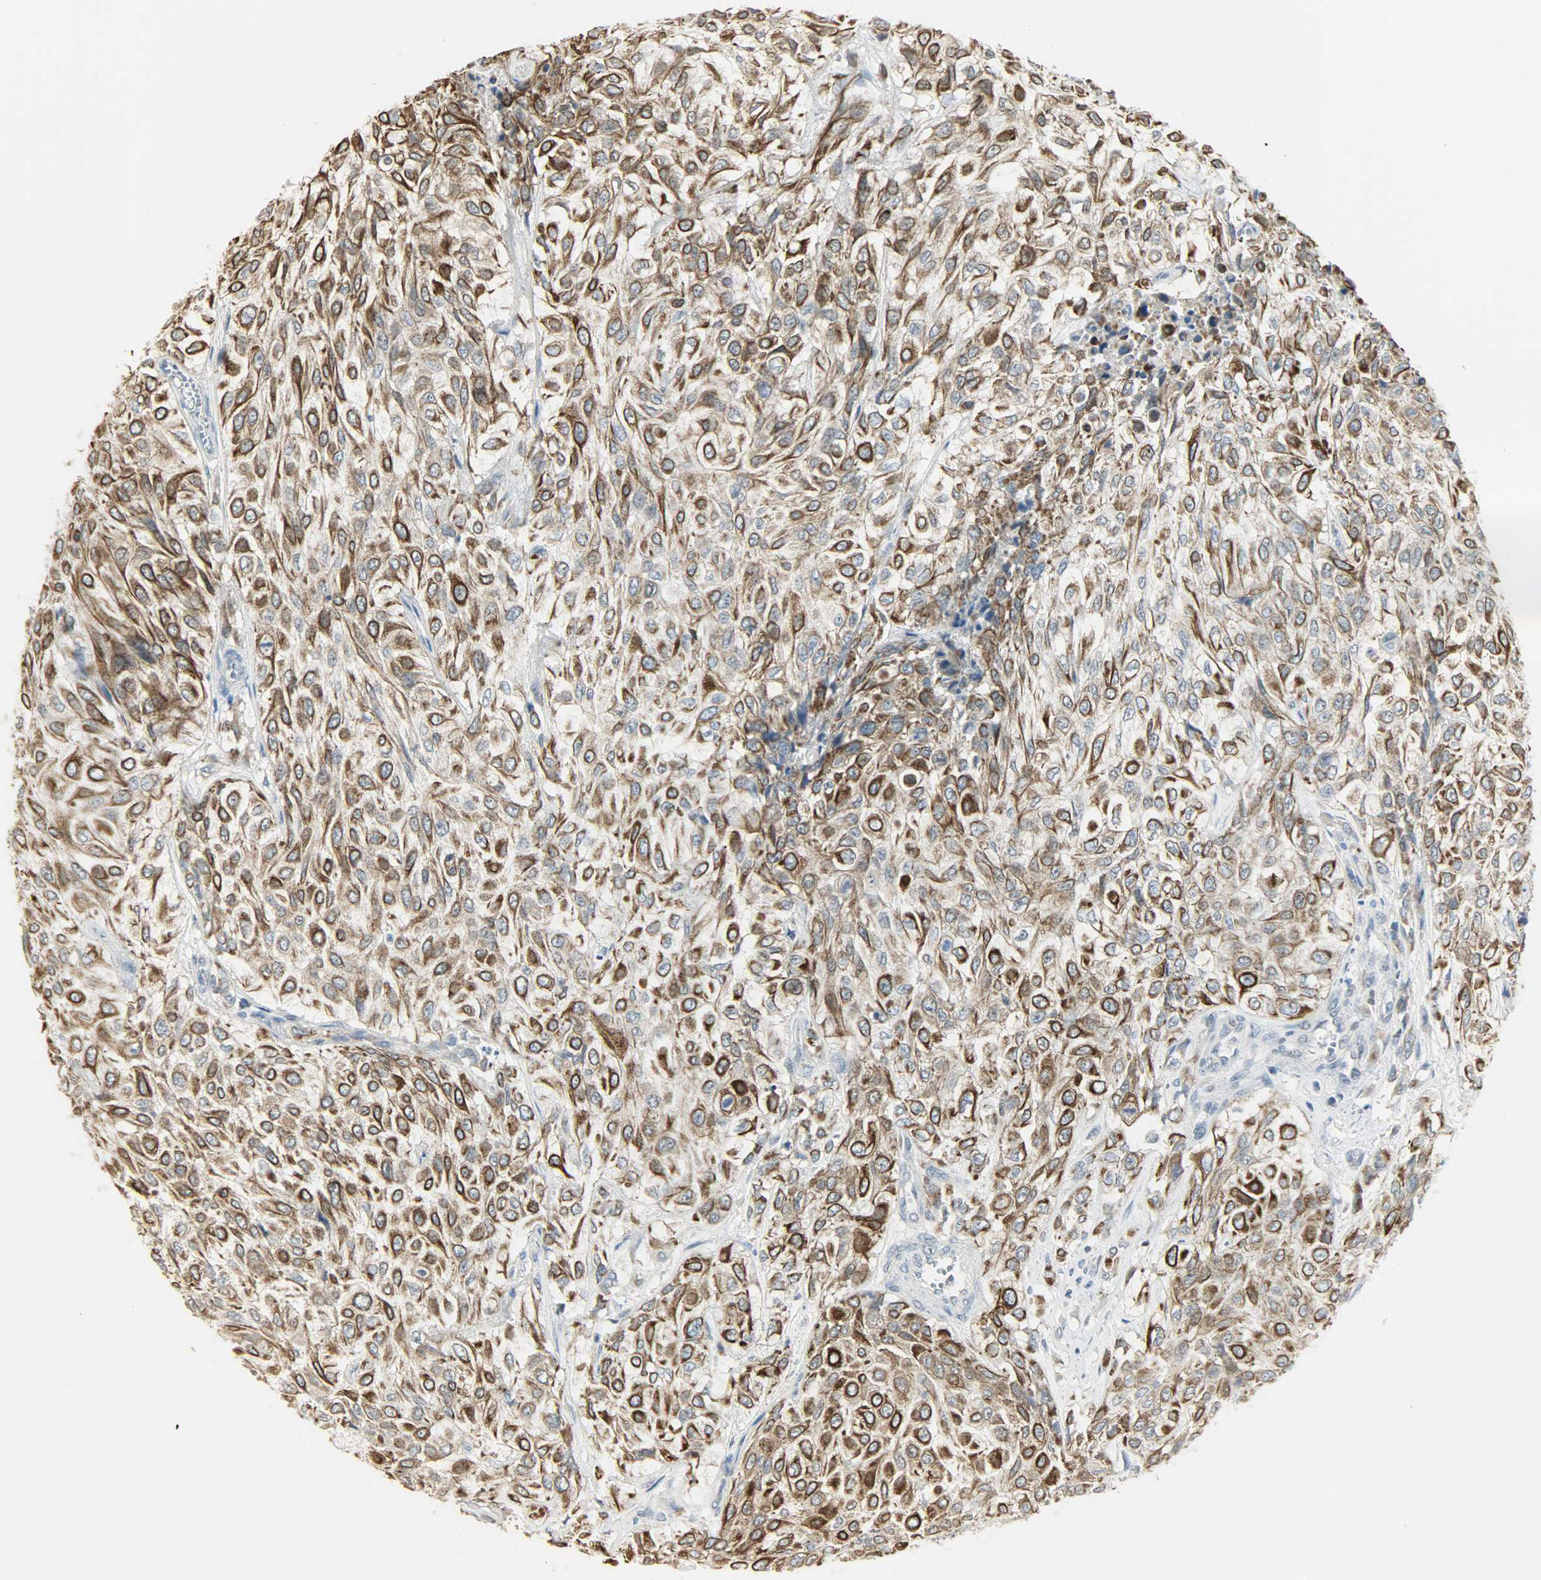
{"staining": {"intensity": "strong", "quantity": ">75%", "location": "cytoplasmic/membranous"}, "tissue": "urothelial cancer", "cell_type": "Tumor cells", "image_type": "cancer", "snomed": [{"axis": "morphology", "description": "Urothelial carcinoma, High grade"}, {"axis": "topography", "description": "Urinary bladder"}], "caption": "High-power microscopy captured an immunohistochemistry histopathology image of urothelial cancer, revealing strong cytoplasmic/membranous positivity in approximately >75% of tumor cells.", "gene": "PPARG", "patient": {"sex": "male", "age": 57}}